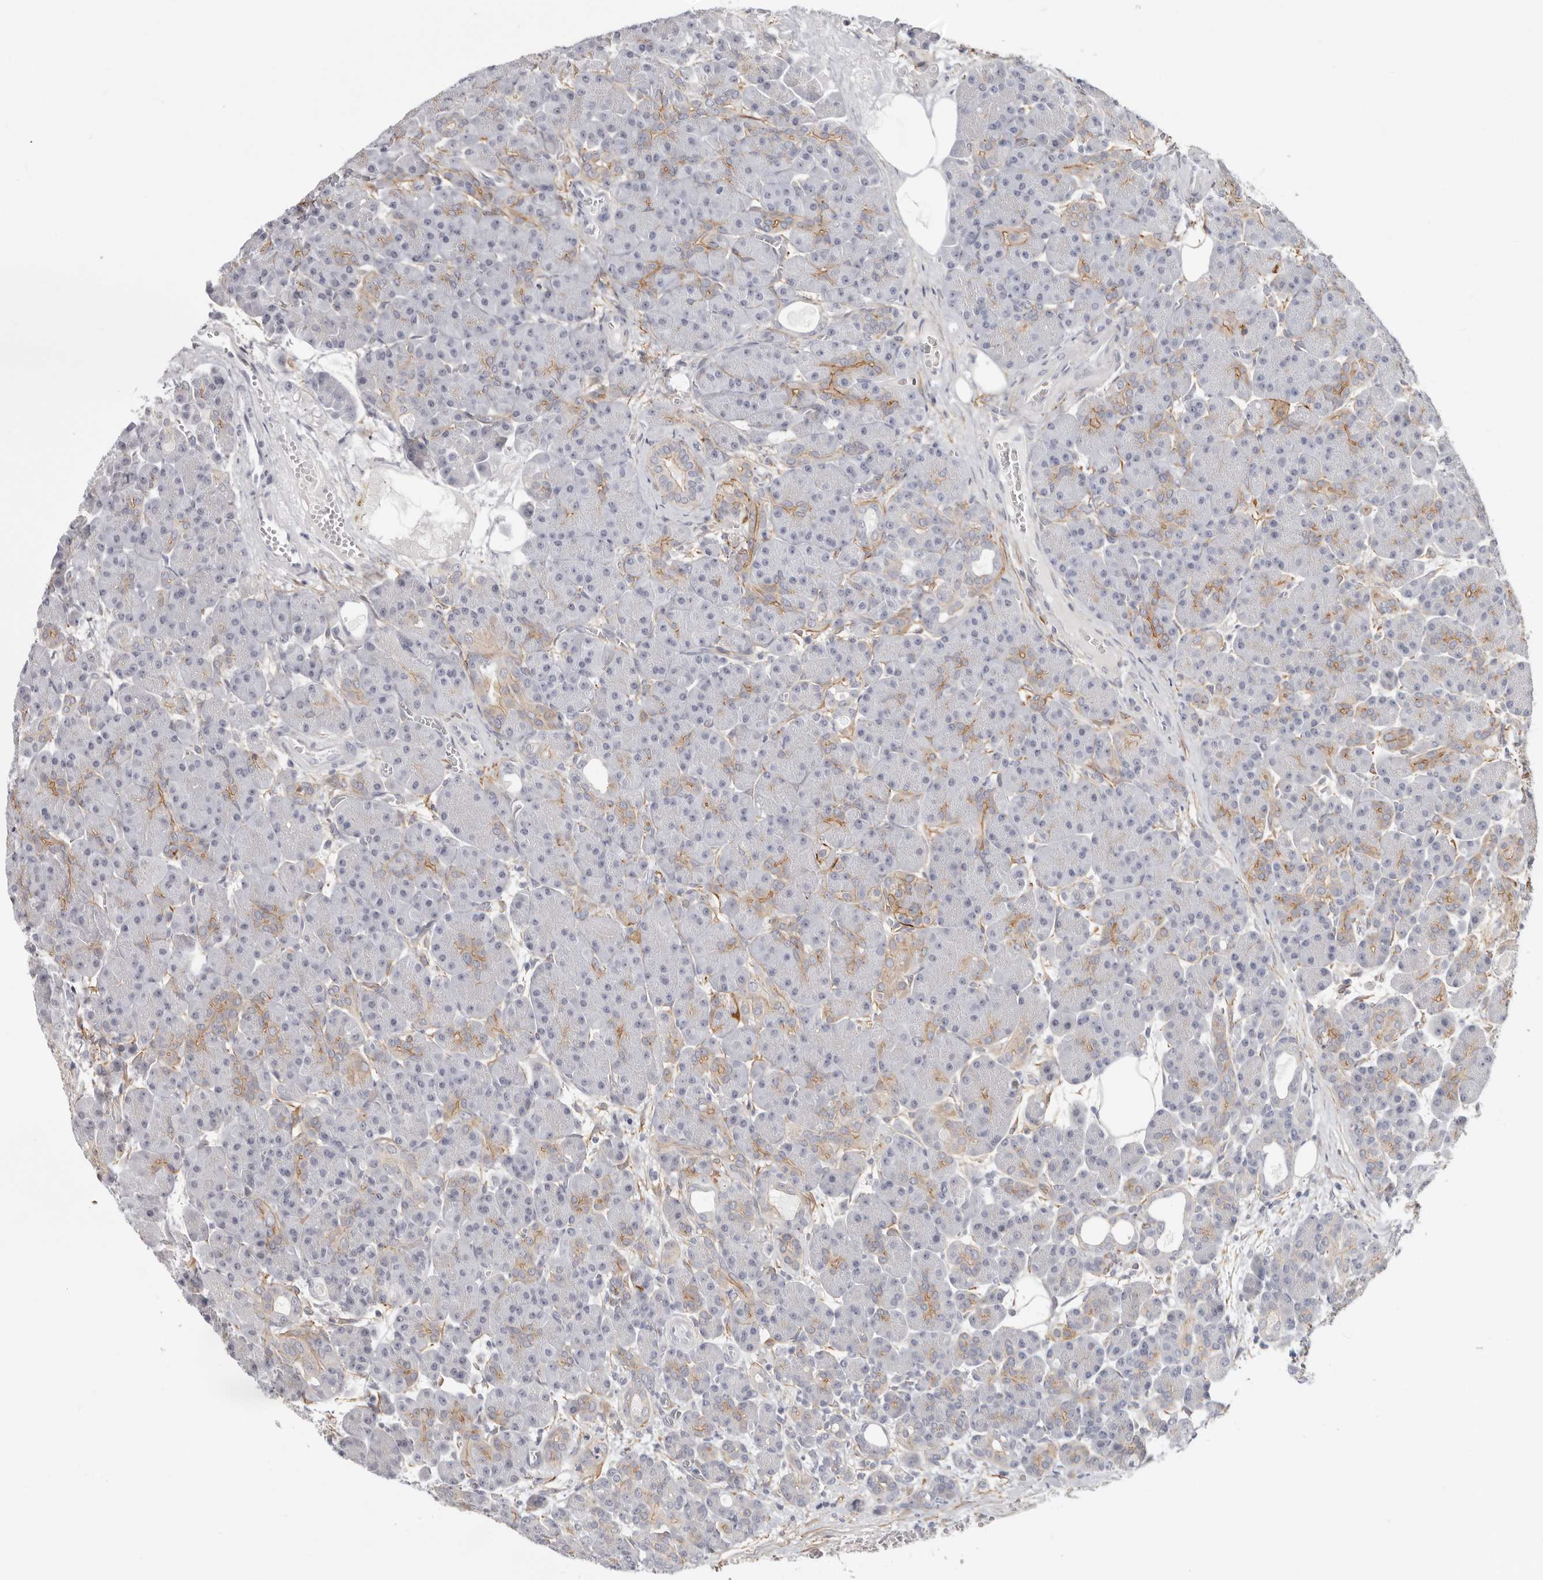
{"staining": {"intensity": "moderate", "quantity": "<25%", "location": "cytoplasmic/membranous"}, "tissue": "pancreas", "cell_type": "Exocrine glandular cells", "image_type": "normal", "snomed": [{"axis": "morphology", "description": "Normal tissue, NOS"}, {"axis": "topography", "description": "Pancreas"}], "caption": "A brown stain labels moderate cytoplasmic/membranous expression of a protein in exocrine glandular cells of normal human pancreas. (brown staining indicates protein expression, while blue staining denotes nuclei).", "gene": "SZT2", "patient": {"sex": "male", "age": 63}}